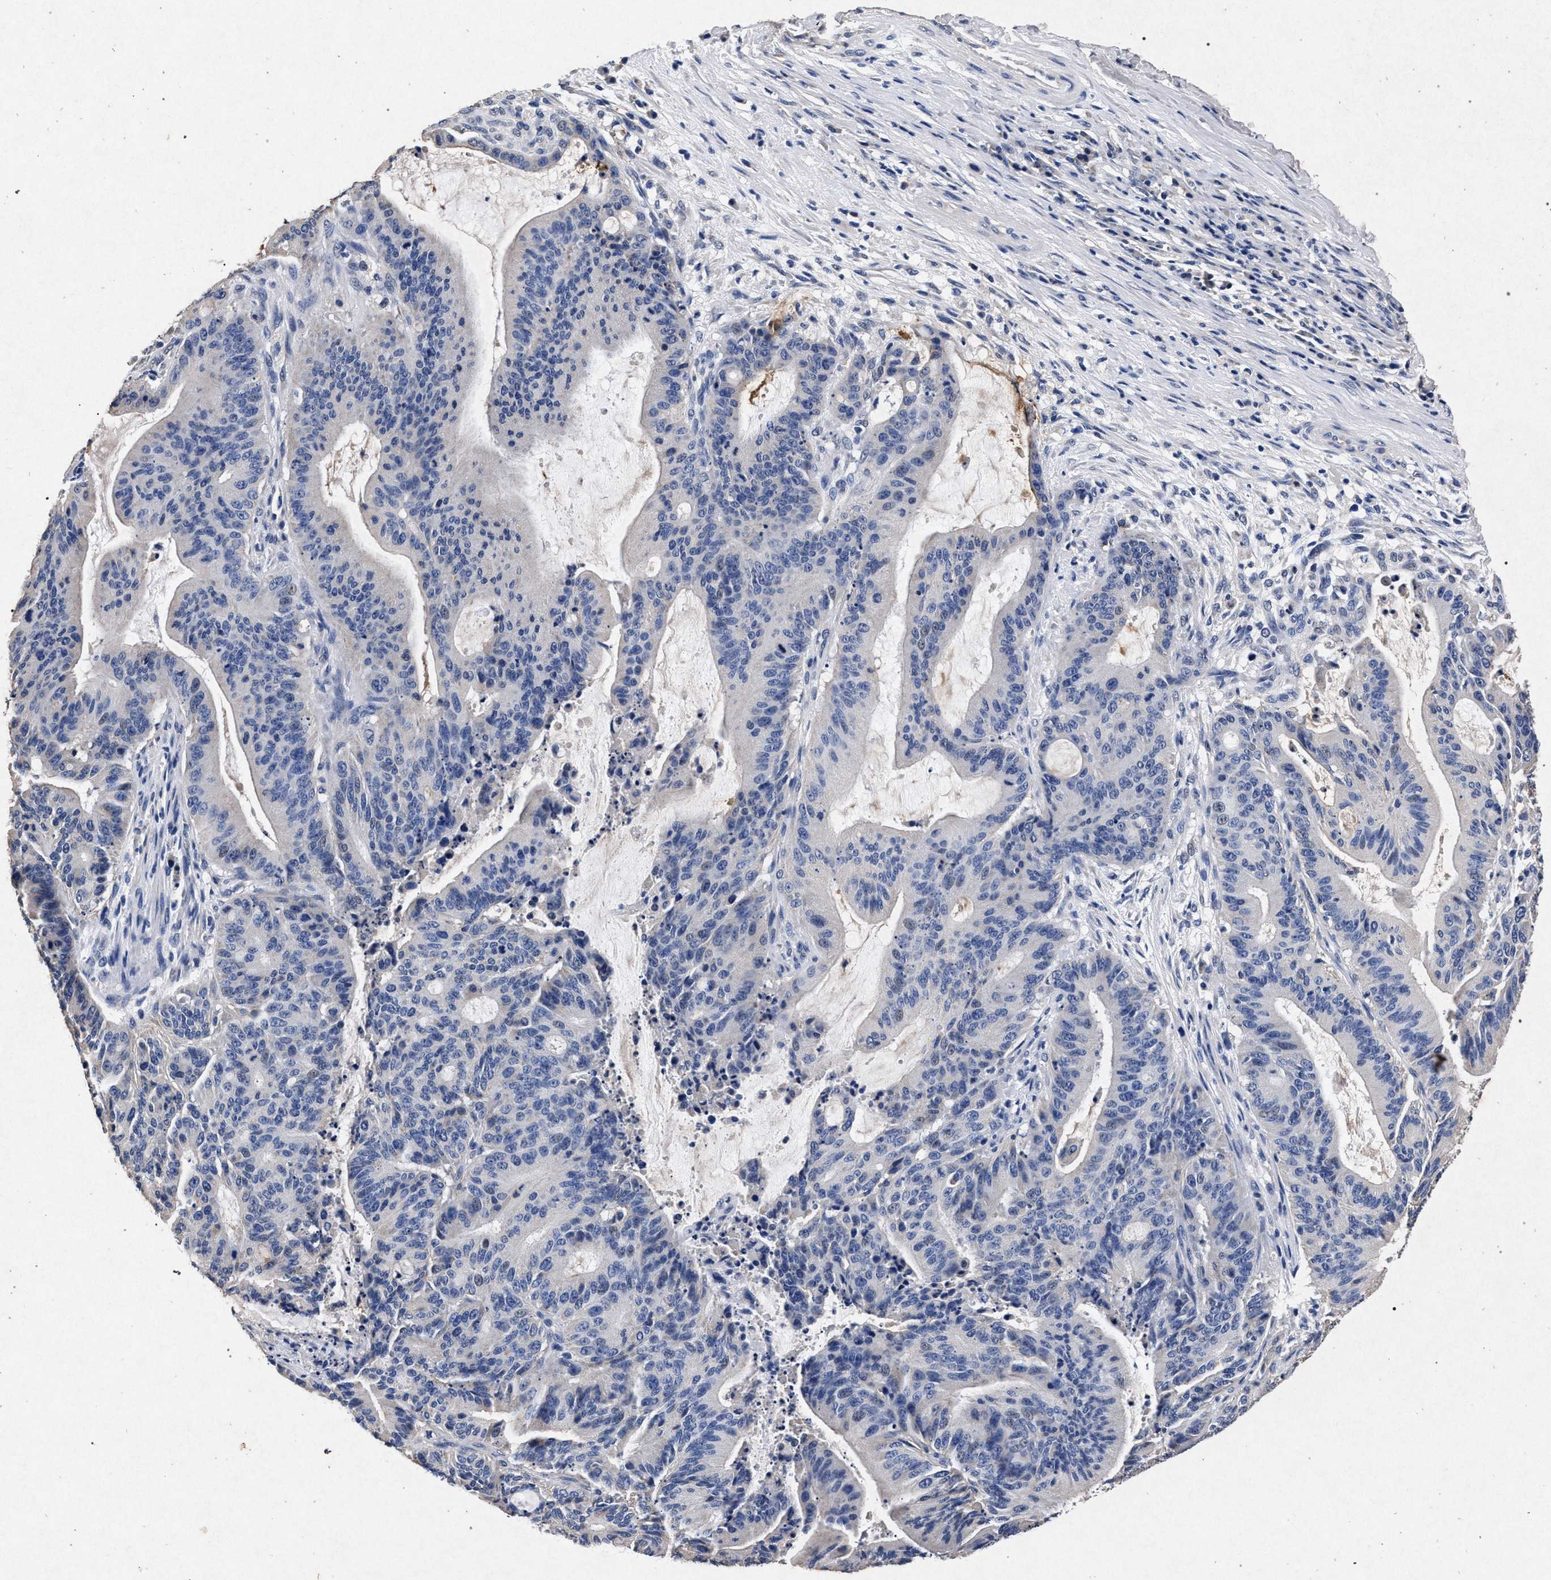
{"staining": {"intensity": "negative", "quantity": "none", "location": "none"}, "tissue": "liver cancer", "cell_type": "Tumor cells", "image_type": "cancer", "snomed": [{"axis": "morphology", "description": "Normal tissue, NOS"}, {"axis": "morphology", "description": "Cholangiocarcinoma"}, {"axis": "topography", "description": "Liver"}, {"axis": "topography", "description": "Peripheral nerve tissue"}], "caption": "Tumor cells are negative for brown protein staining in liver cholangiocarcinoma.", "gene": "ATP1A2", "patient": {"sex": "female", "age": 73}}